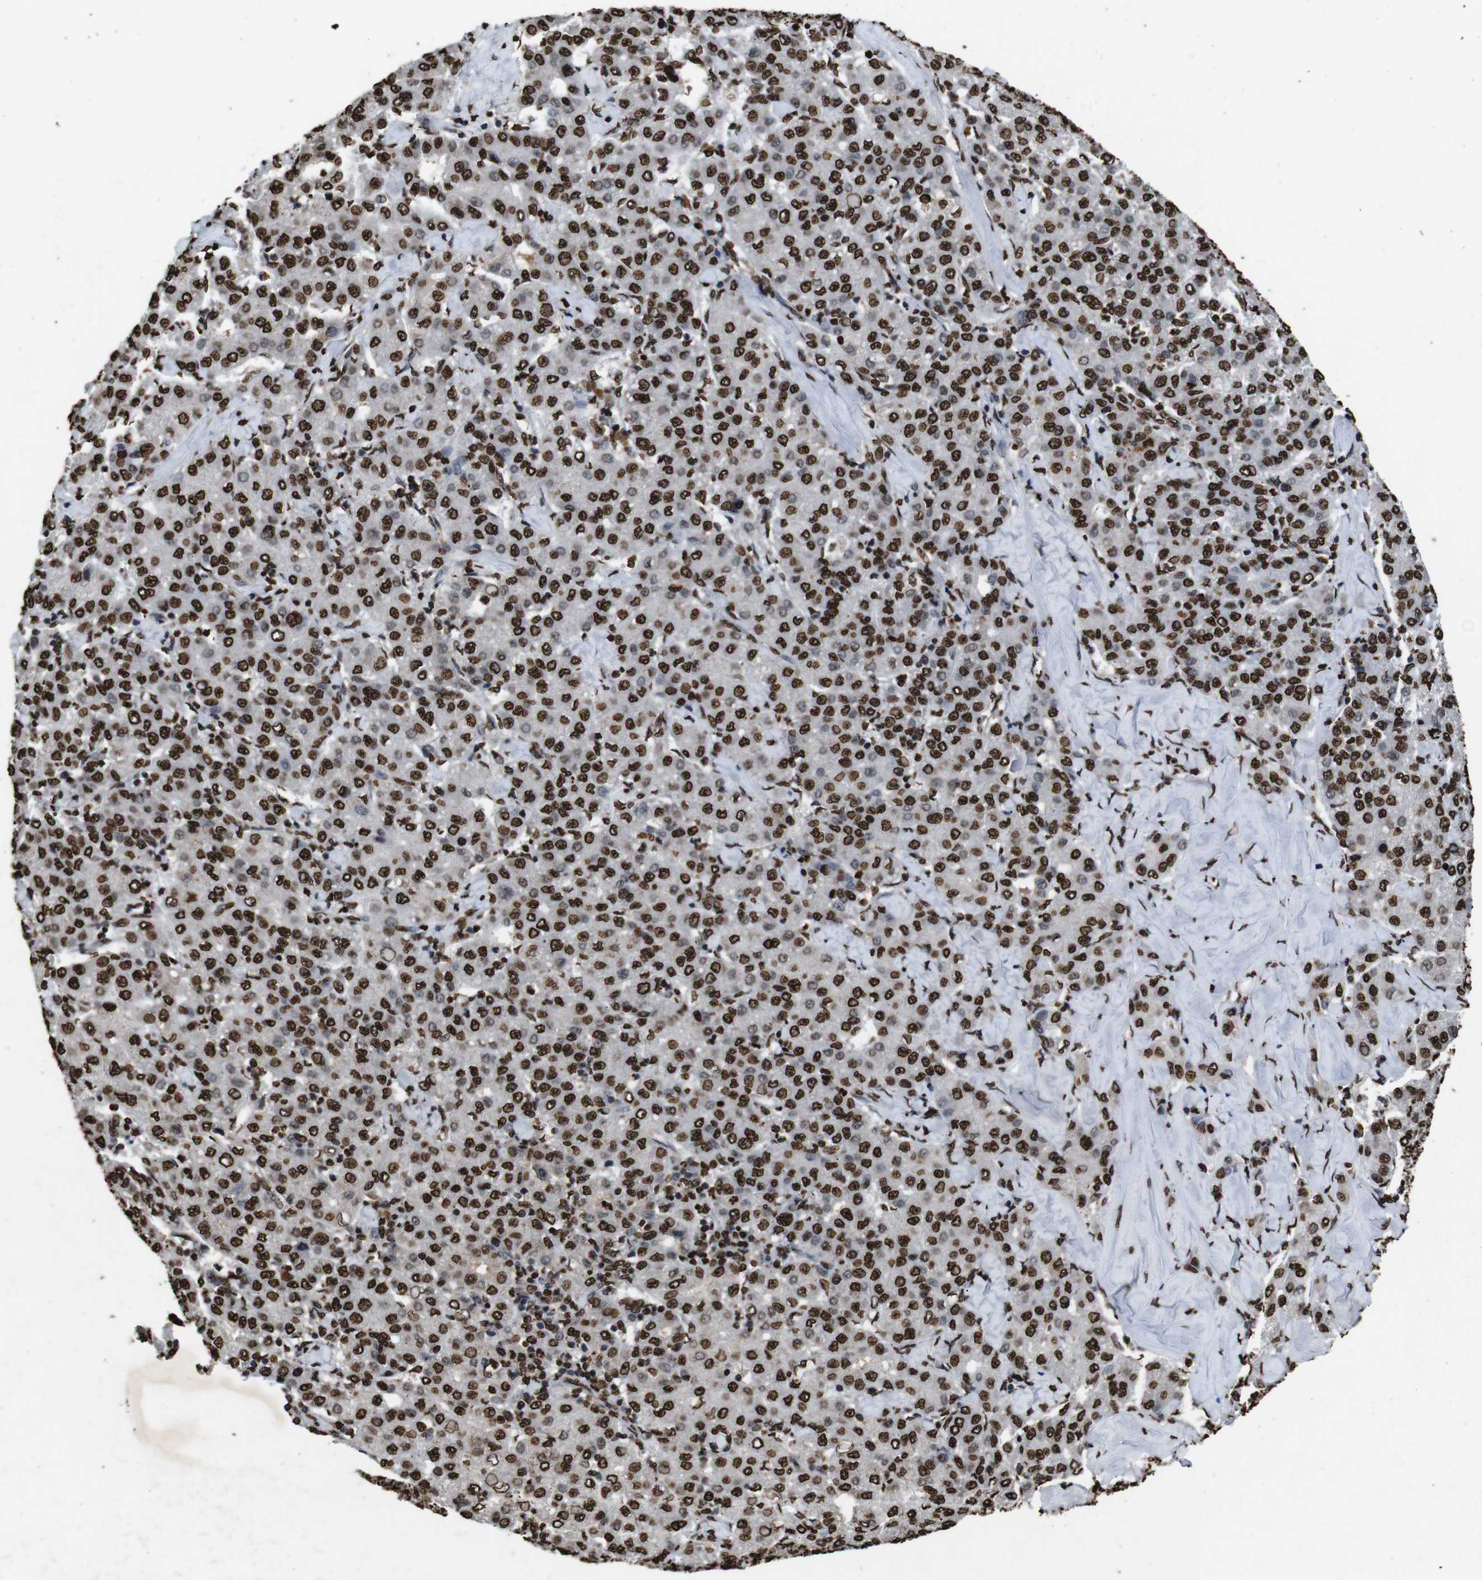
{"staining": {"intensity": "strong", "quantity": ">75%", "location": "nuclear"}, "tissue": "liver cancer", "cell_type": "Tumor cells", "image_type": "cancer", "snomed": [{"axis": "morphology", "description": "Carcinoma, Hepatocellular, NOS"}, {"axis": "topography", "description": "Liver"}], "caption": "Liver cancer (hepatocellular carcinoma) was stained to show a protein in brown. There is high levels of strong nuclear positivity in about >75% of tumor cells.", "gene": "MDM2", "patient": {"sex": "male", "age": 65}}